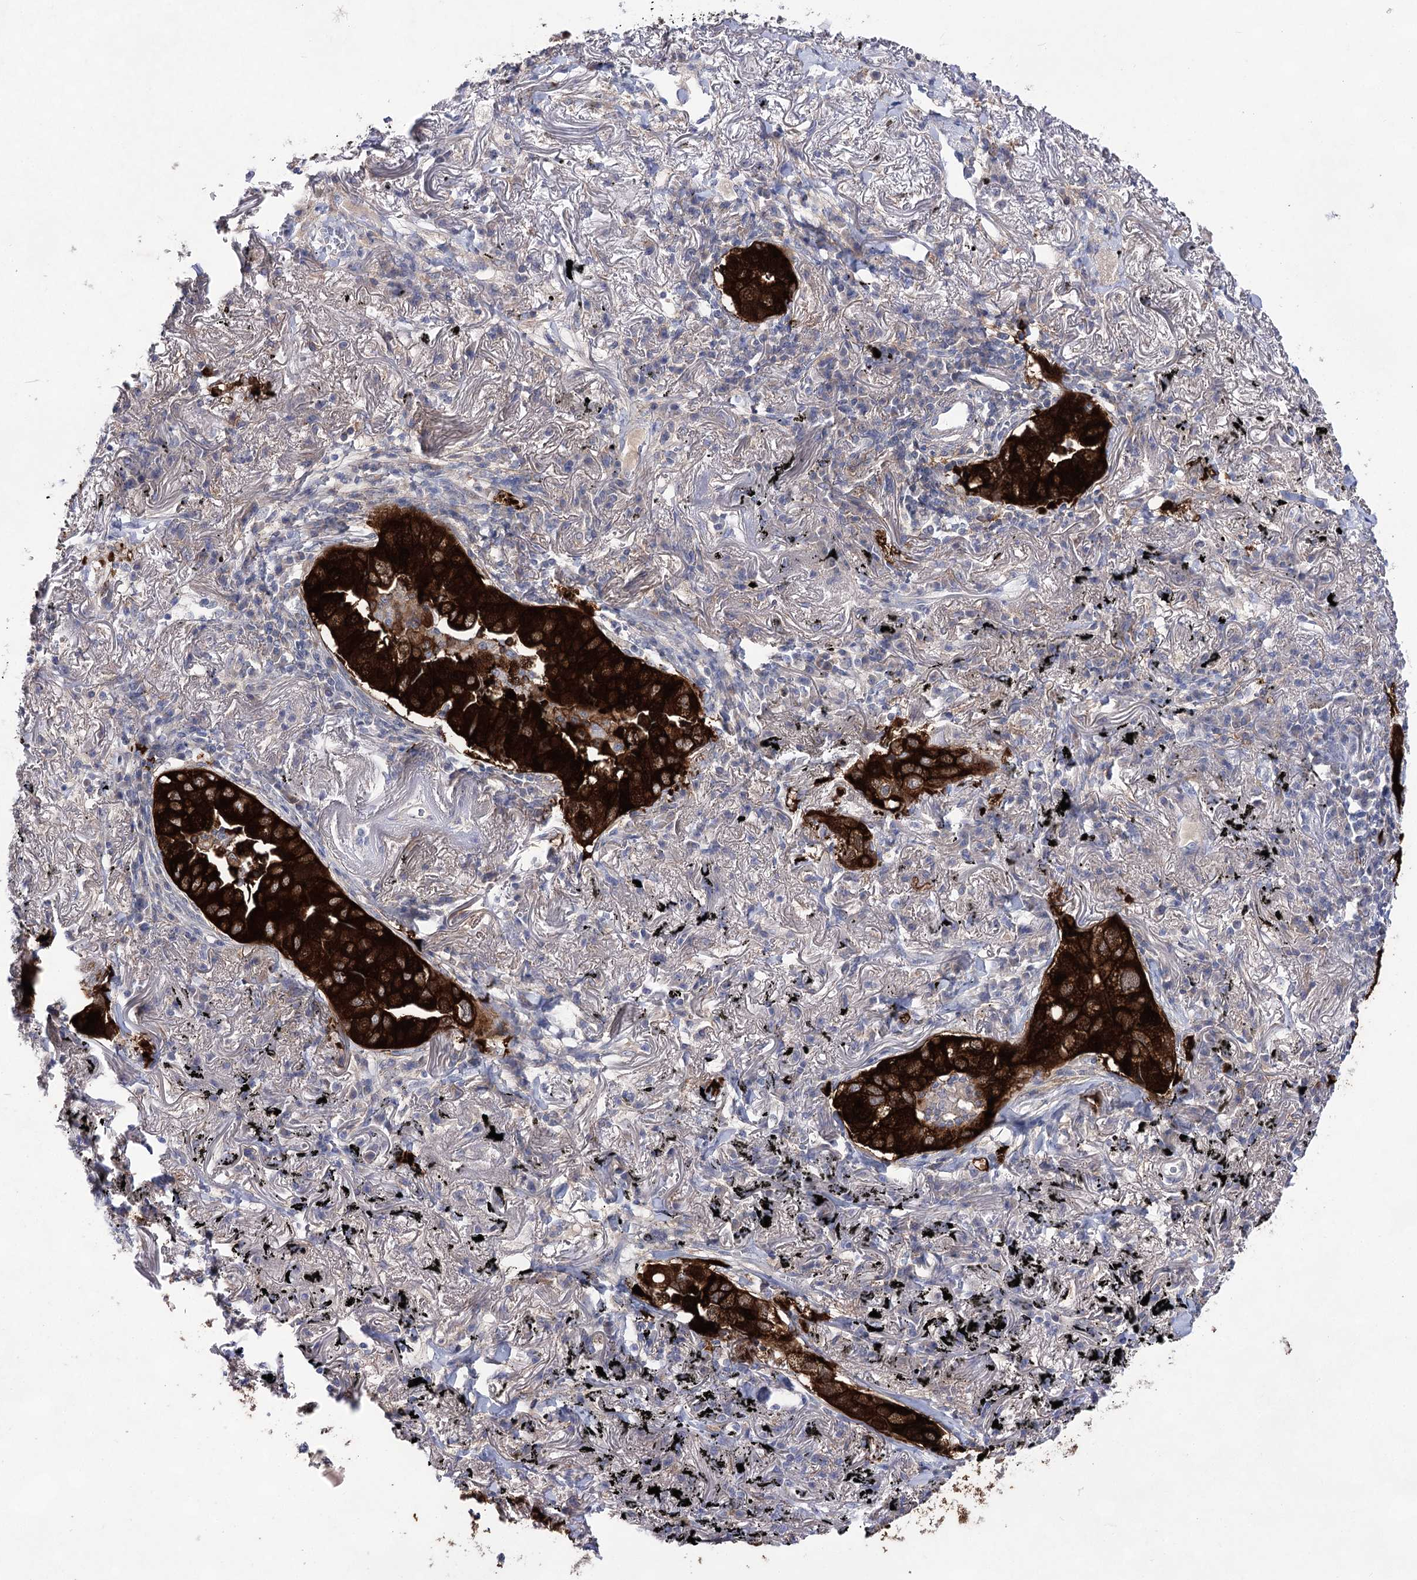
{"staining": {"intensity": "strong", "quantity": ">75%", "location": "cytoplasmic/membranous"}, "tissue": "lung cancer", "cell_type": "Tumor cells", "image_type": "cancer", "snomed": [{"axis": "morphology", "description": "Adenocarcinoma, NOS"}, {"axis": "topography", "description": "Lung"}], "caption": "Tumor cells display strong cytoplasmic/membranous expression in about >75% of cells in adenocarcinoma (lung).", "gene": "UGDH", "patient": {"sex": "male", "age": 65}}